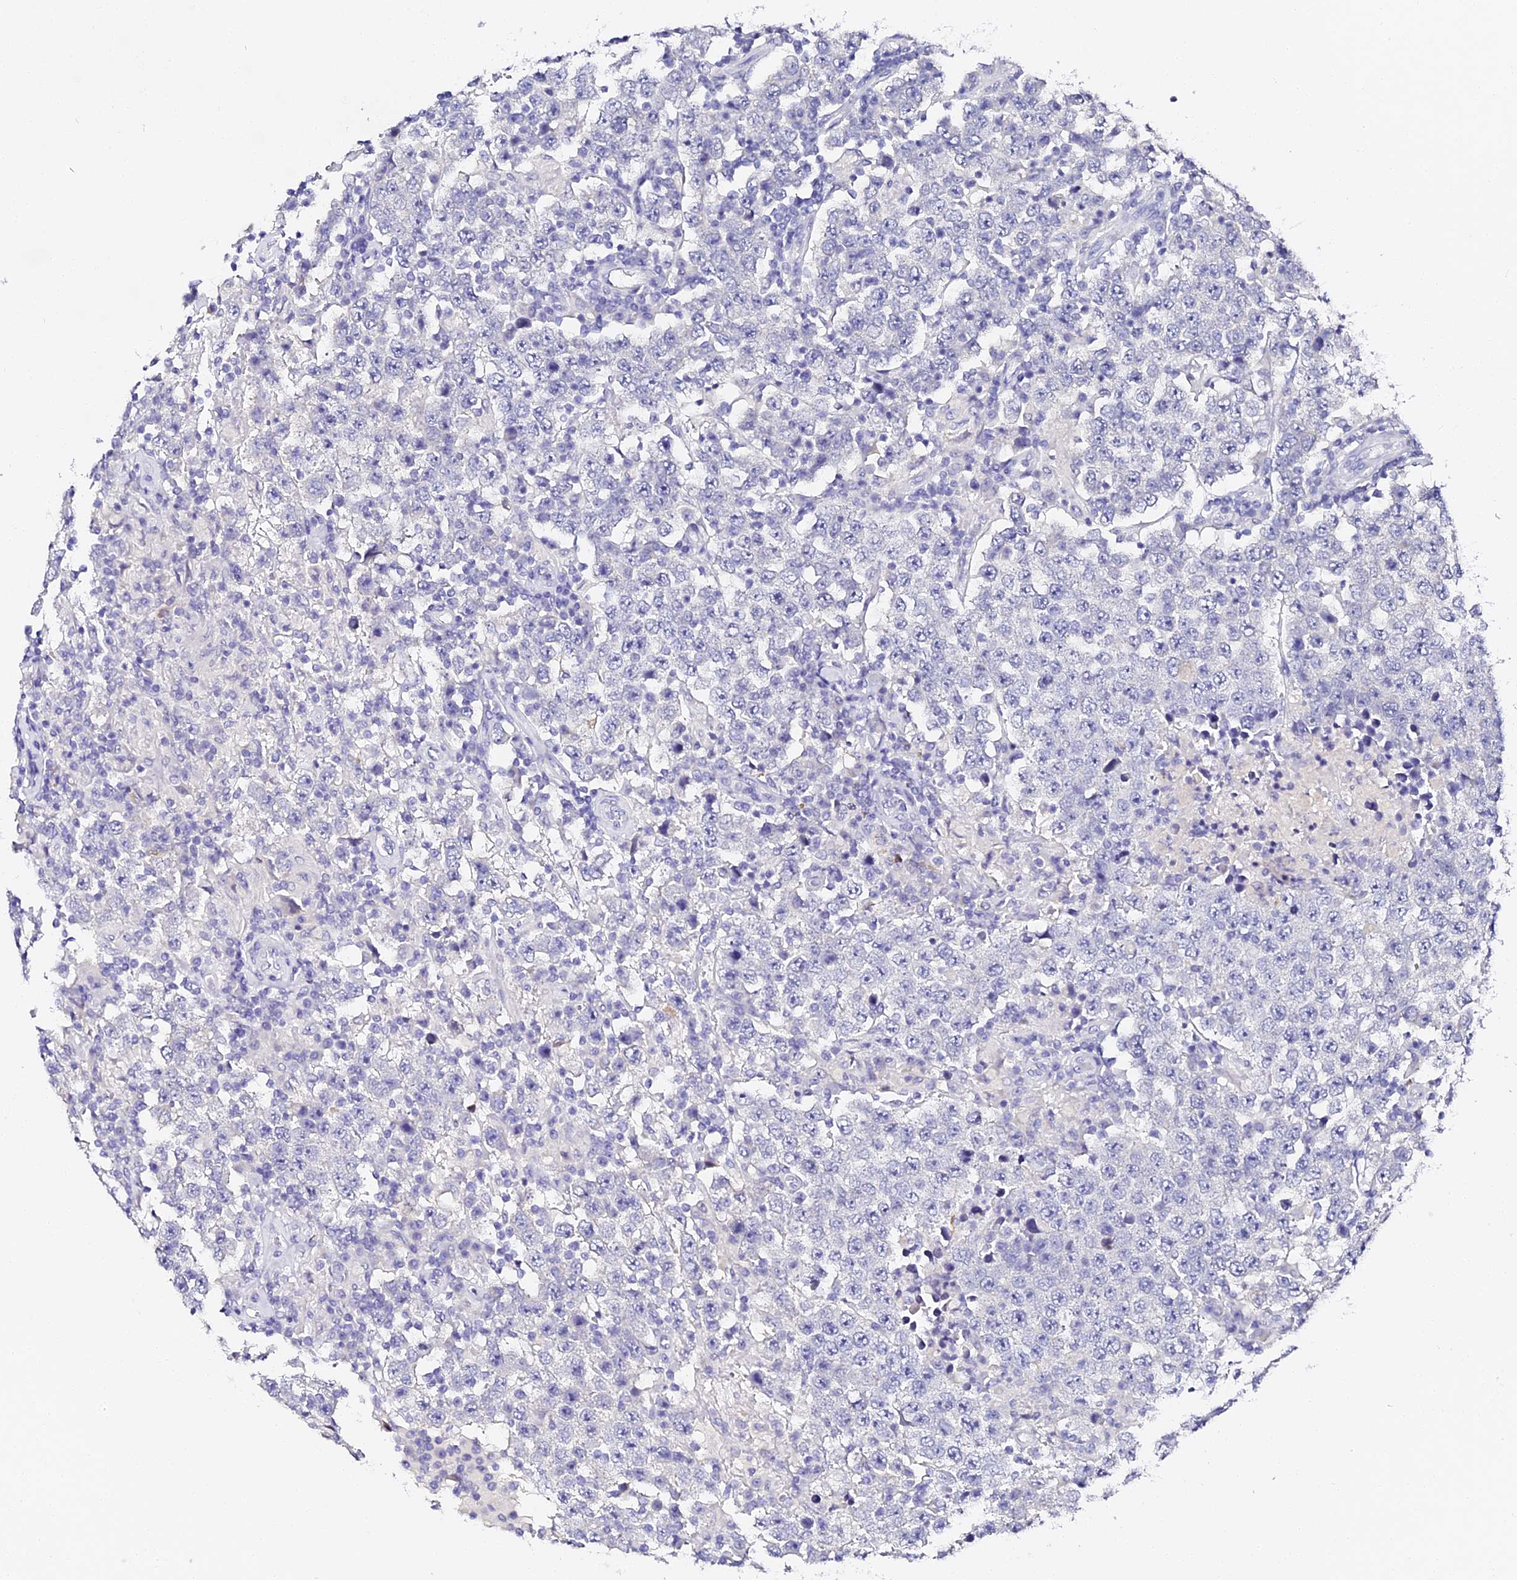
{"staining": {"intensity": "negative", "quantity": "none", "location": "none"}, "tissue": "testis cancer", "cell_type": "Tumor cells", "image_type": "cancer", "snomed": [{"axis": "morphology", "description": "Normal tissue, NOS"}, {"axis": "morphology", "description": "Urothelial carcinoma, High grade"}, {"axis": "morphology", "description": "Seminoma, NOS"}, {"axis": "morphology", "description": "Carcinoma, Embryonal, NOS"}, {"axis": "topography", "description": "Urinary bladder"}, {"axis": "topography", "description": "Testis"}], "caption": "Immunohistochemistry (IHC) of human testis embryonal carcinoma shows no positivity in tumor cells.", "gene": "VPS33B", "patient": {"sex": "male", "age": 41}}